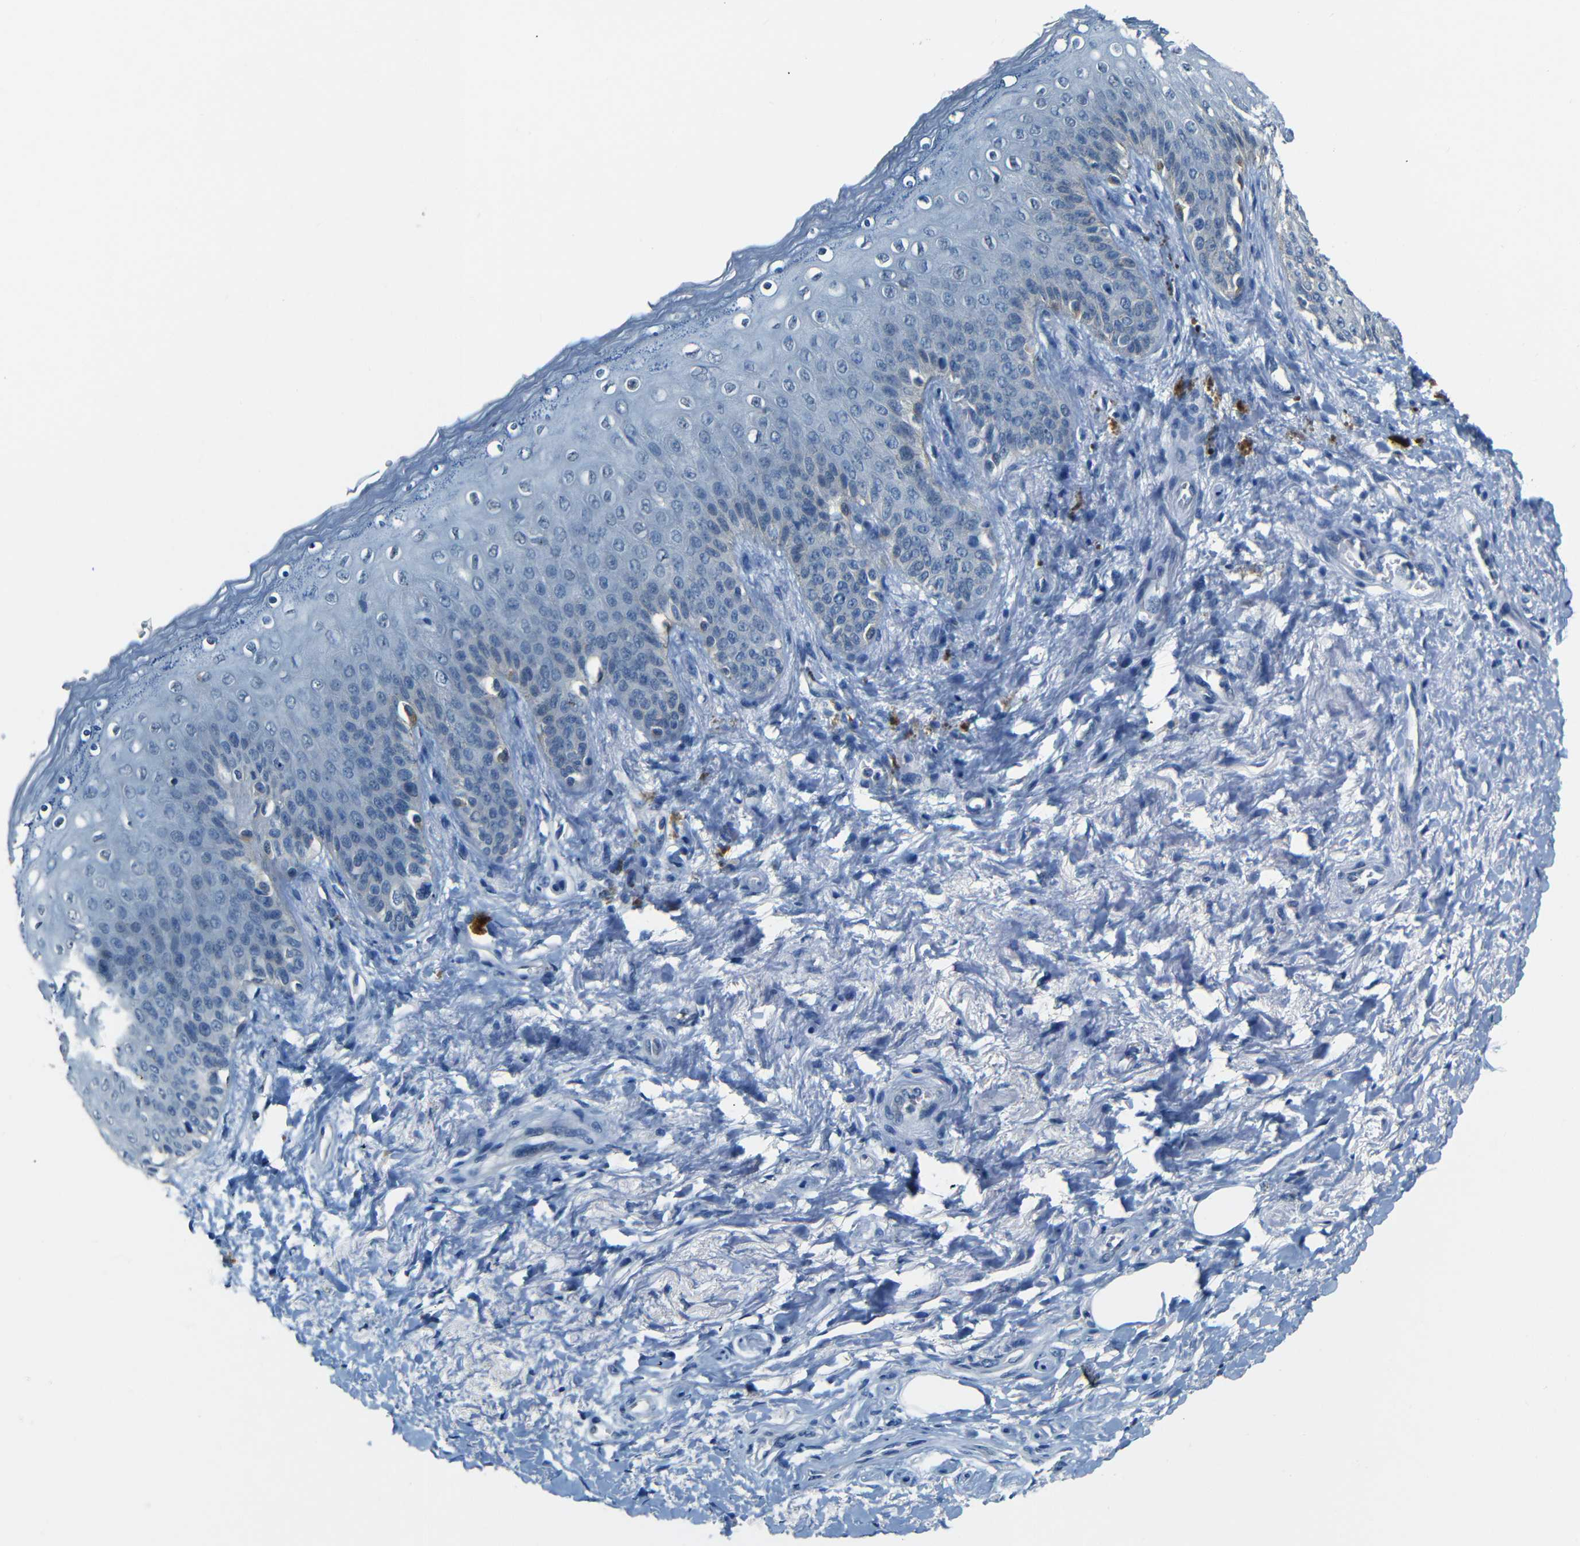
{"staining": {"intensity": "negative", "quantity": "none", "location": "none"}, "tissue": "skin", "cell_type": "Epidermal cells", "image_type": "normal", "snomed": [{"axis": "morphology", "description": "Normal tissue, NOS"}, {"axis": "topography", "description": "Anal"}], "caption": "Immunohistochemistry of unremarkable human skin exhibits no positivity in epidermal cells.", "gene": "ZMAT1", "patient": {"sex": "female", "age": 46}}